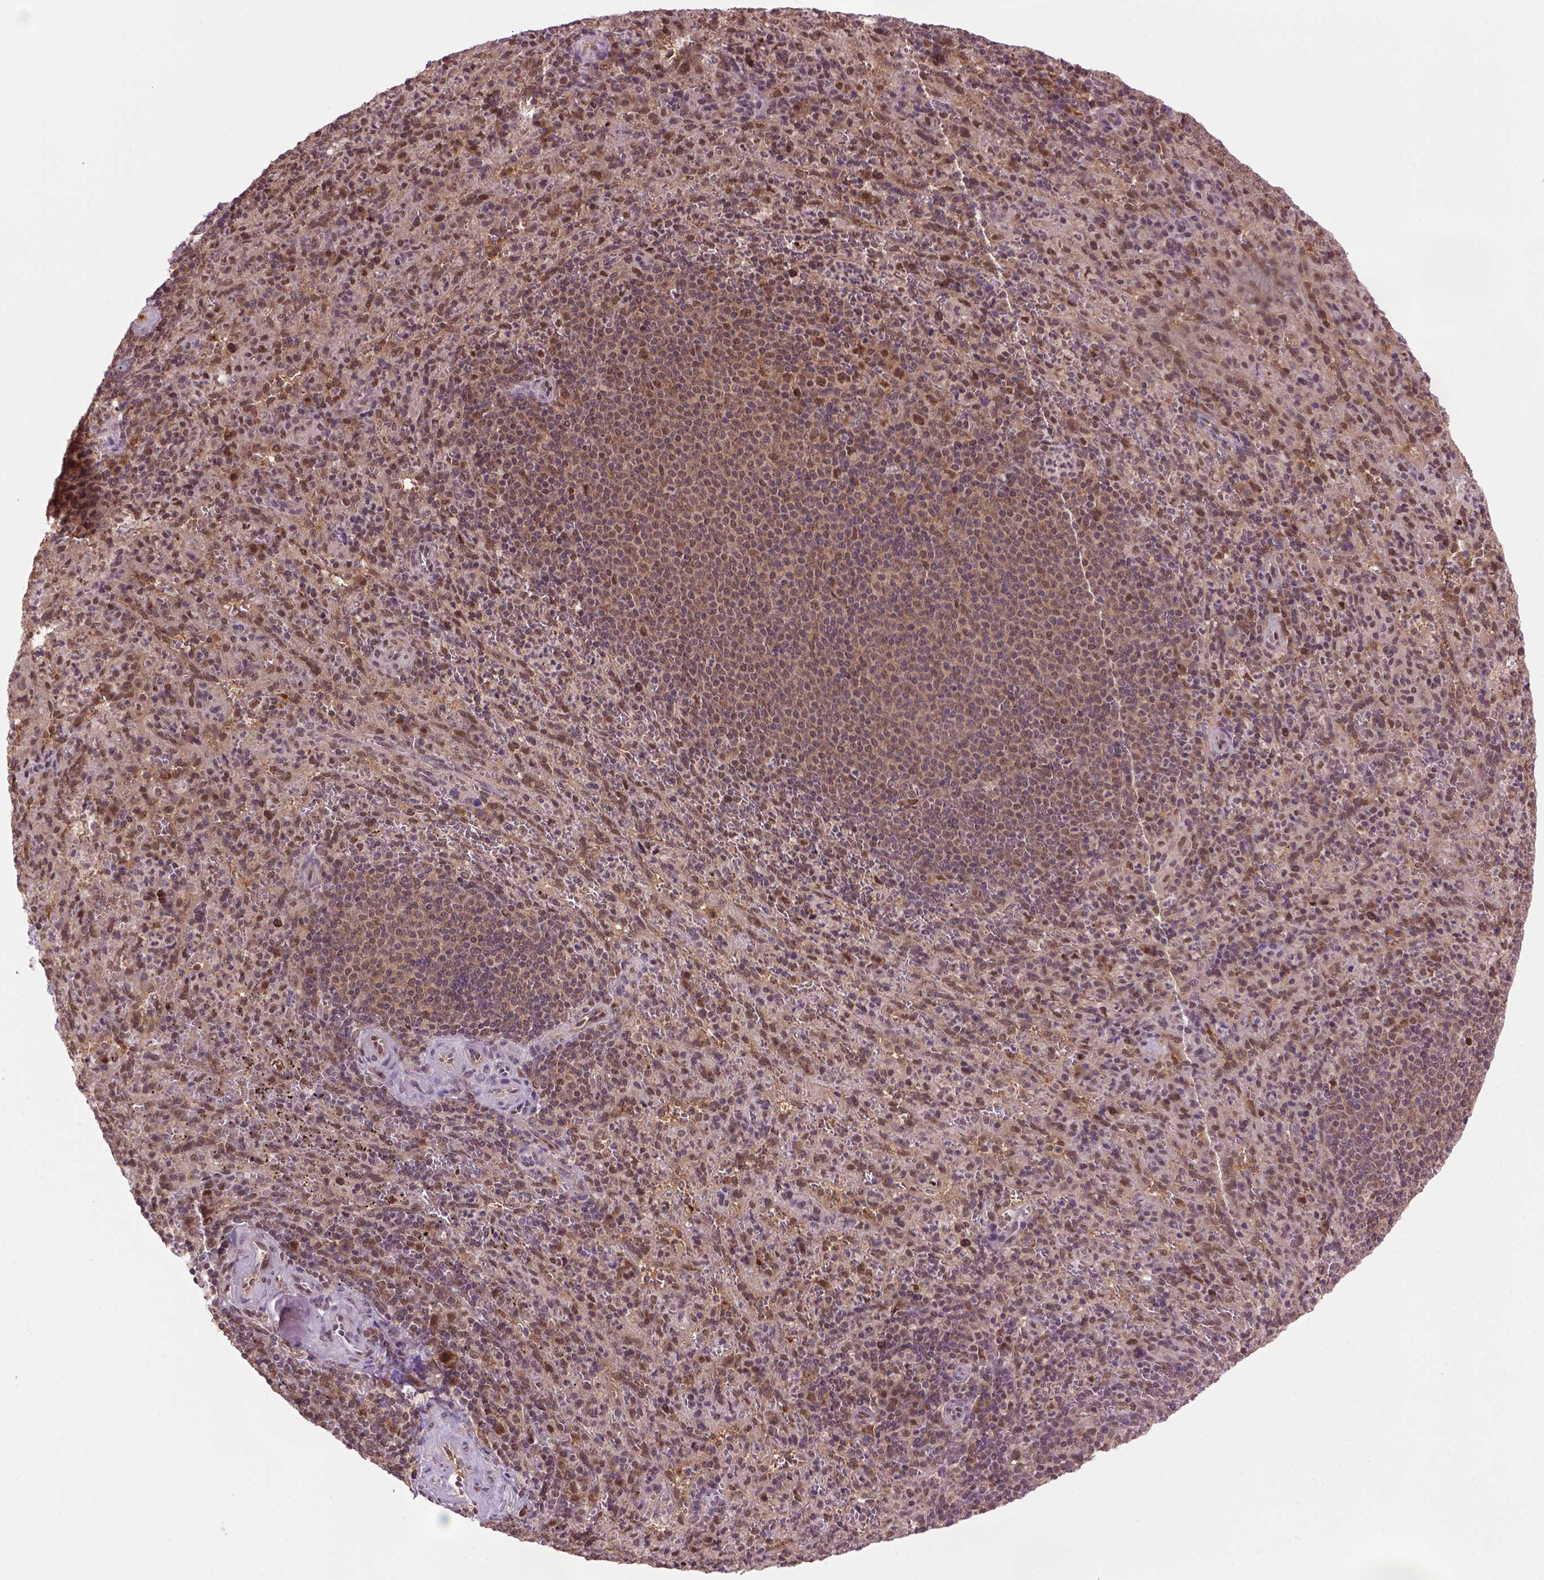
{"staining": {"intensity": "moderate", "quantity": "25%-75%", "location": "cytoplasmic/membranous,nuclear"}, "tissue": "spleen", "cell_type": "Cells in red pulp", "image_type": "normal", "snomed": [{"axis": "morphology", "description": "Normal tissue, NOS"}, {"axis": "topography", "description": "Spleen"}], "caption": "Immunohistochemistry (IHC) (DAB) staining of normal spleen demonstrates moderate cytoplasmic/membranous,nuclear protein staining in about 25%-75% of cells in red pulp.", "gene": "PSMC2", "patient": {"sex": "male", "age": 57}}